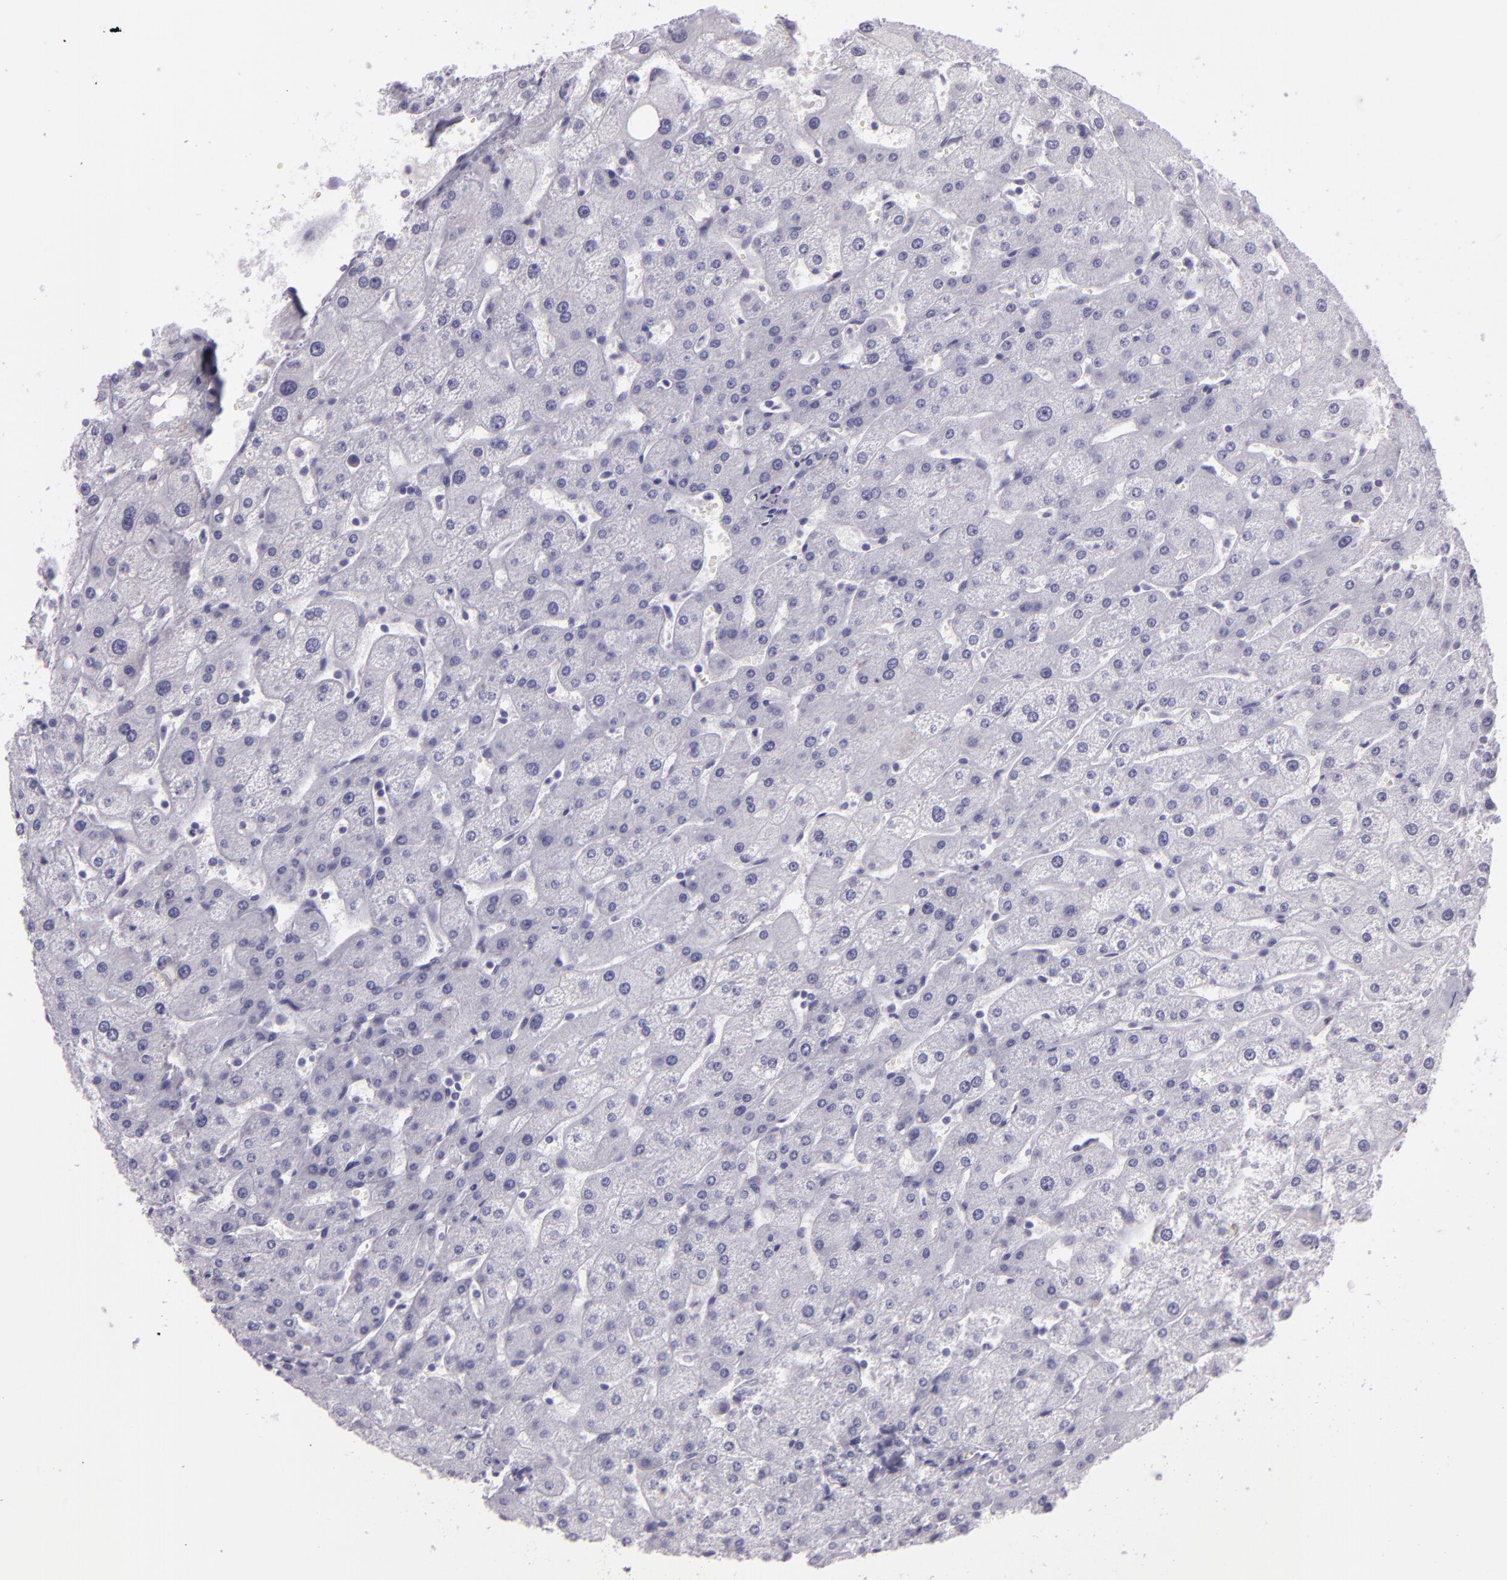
{"staining": {"intensity": "negative", "quantity": "none", "location": "none"}, "tissue": "liver", "cell_type": "Cholangiocytes", "image_type": "normal", "snomed": [{"axis": "morphology", "description": "Normal tissue, NOS"}, {"axis": "topography", "description": "Liver"}], "caption": "There is no significant expression in cholangiocytes of liver. Nuclei are stained in blue.", "gene": "MUC6", "patient": {"sex": "male", "age": 67}}